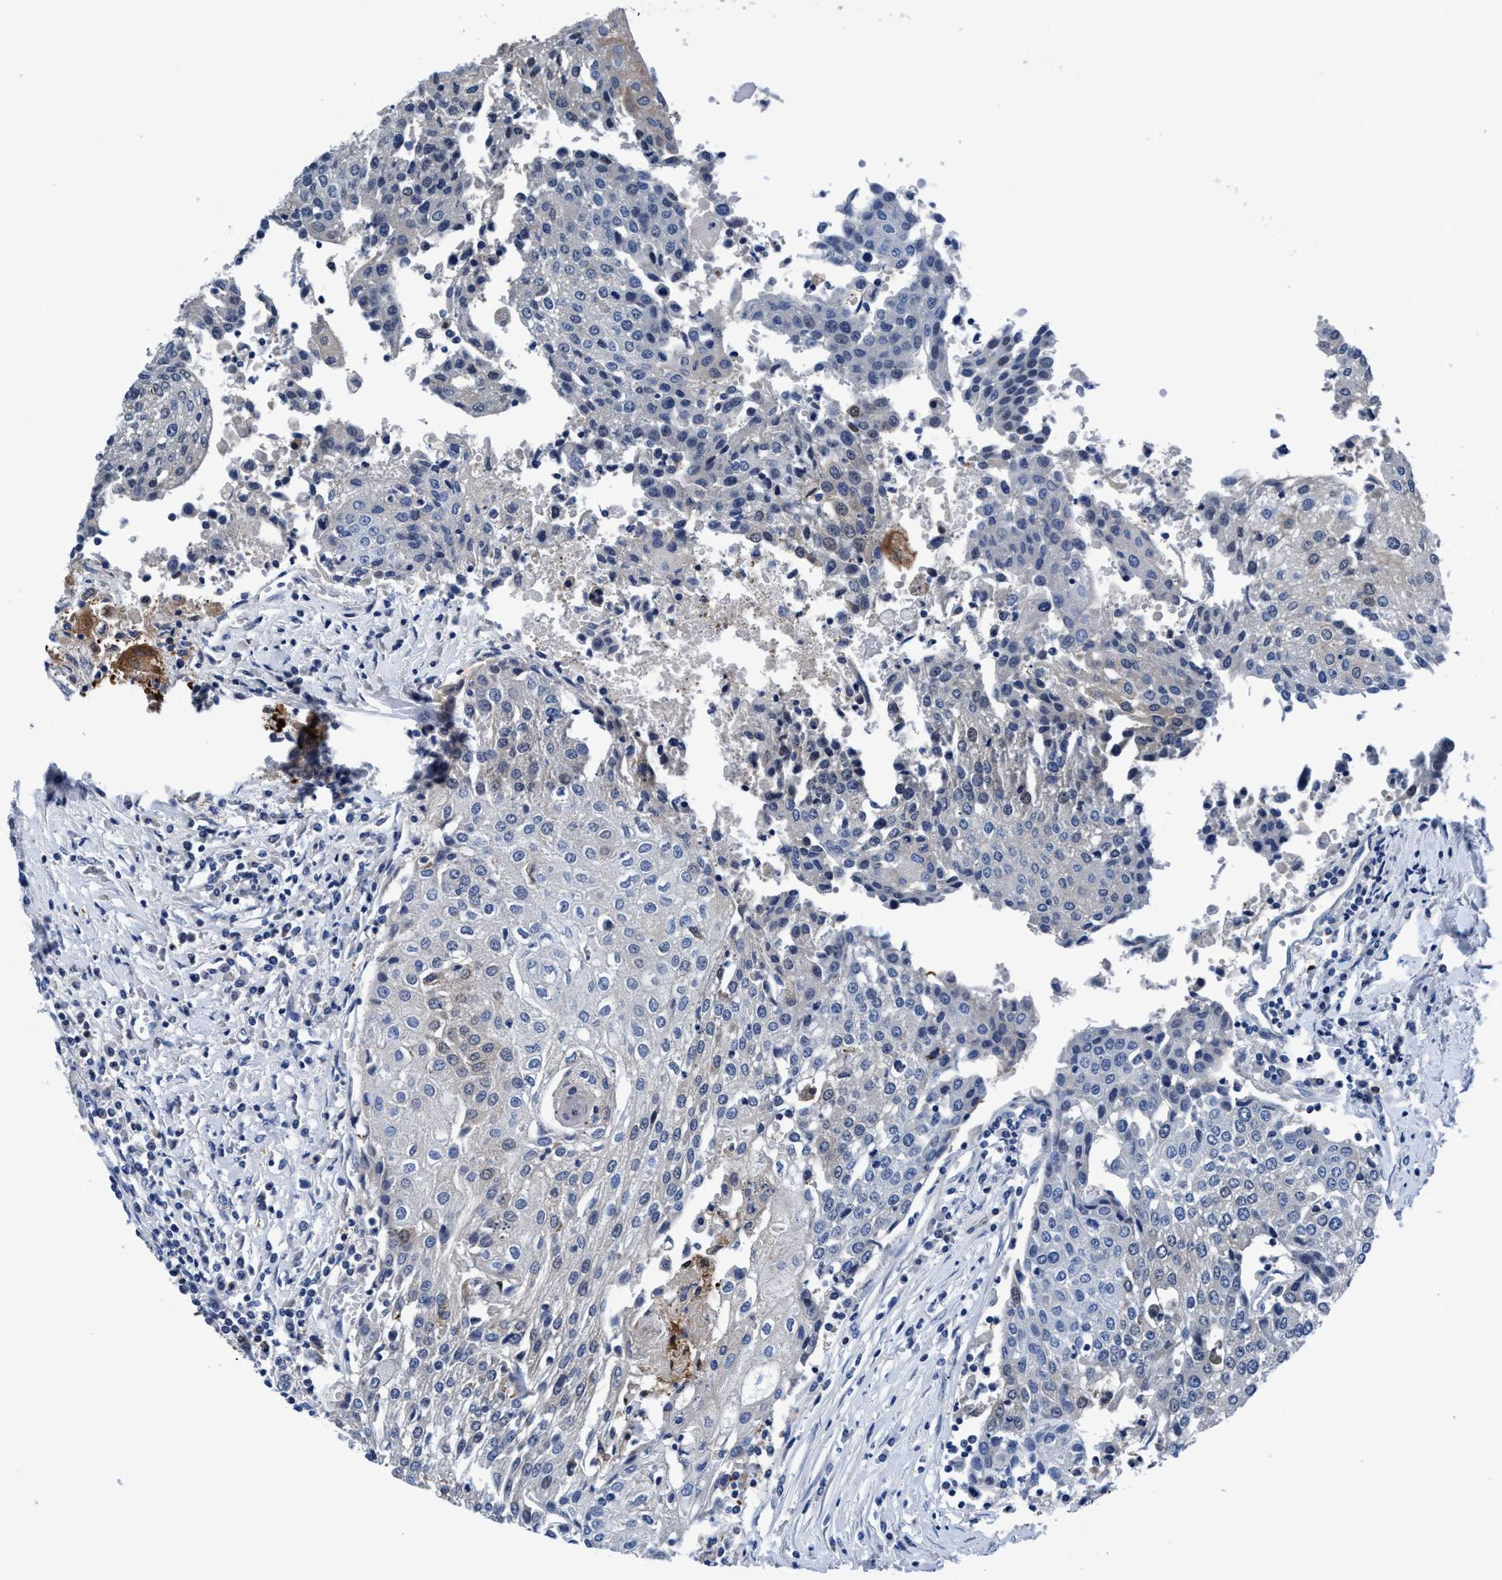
{"staining": {"intensity": "weak", "quantity": "<25%", "location": "cytoplasmic/membranous"}, "tissue": "urothelial cancer", "cell_type": "Tumor cells", "image_type": "cancer", "snomed": [{"axis": "morphology", "description": "Urothelial carcinoma, High grade"}, {"axis": "topography", "description": "Urinary bladder"}], "caption": "An IHC photomicrograph of urothelial cancer is shown. There is no staining in tumor cells of urothelial cancer.", "gene": "TMEM94", "patient": {"sex": "female", "age": 85}}